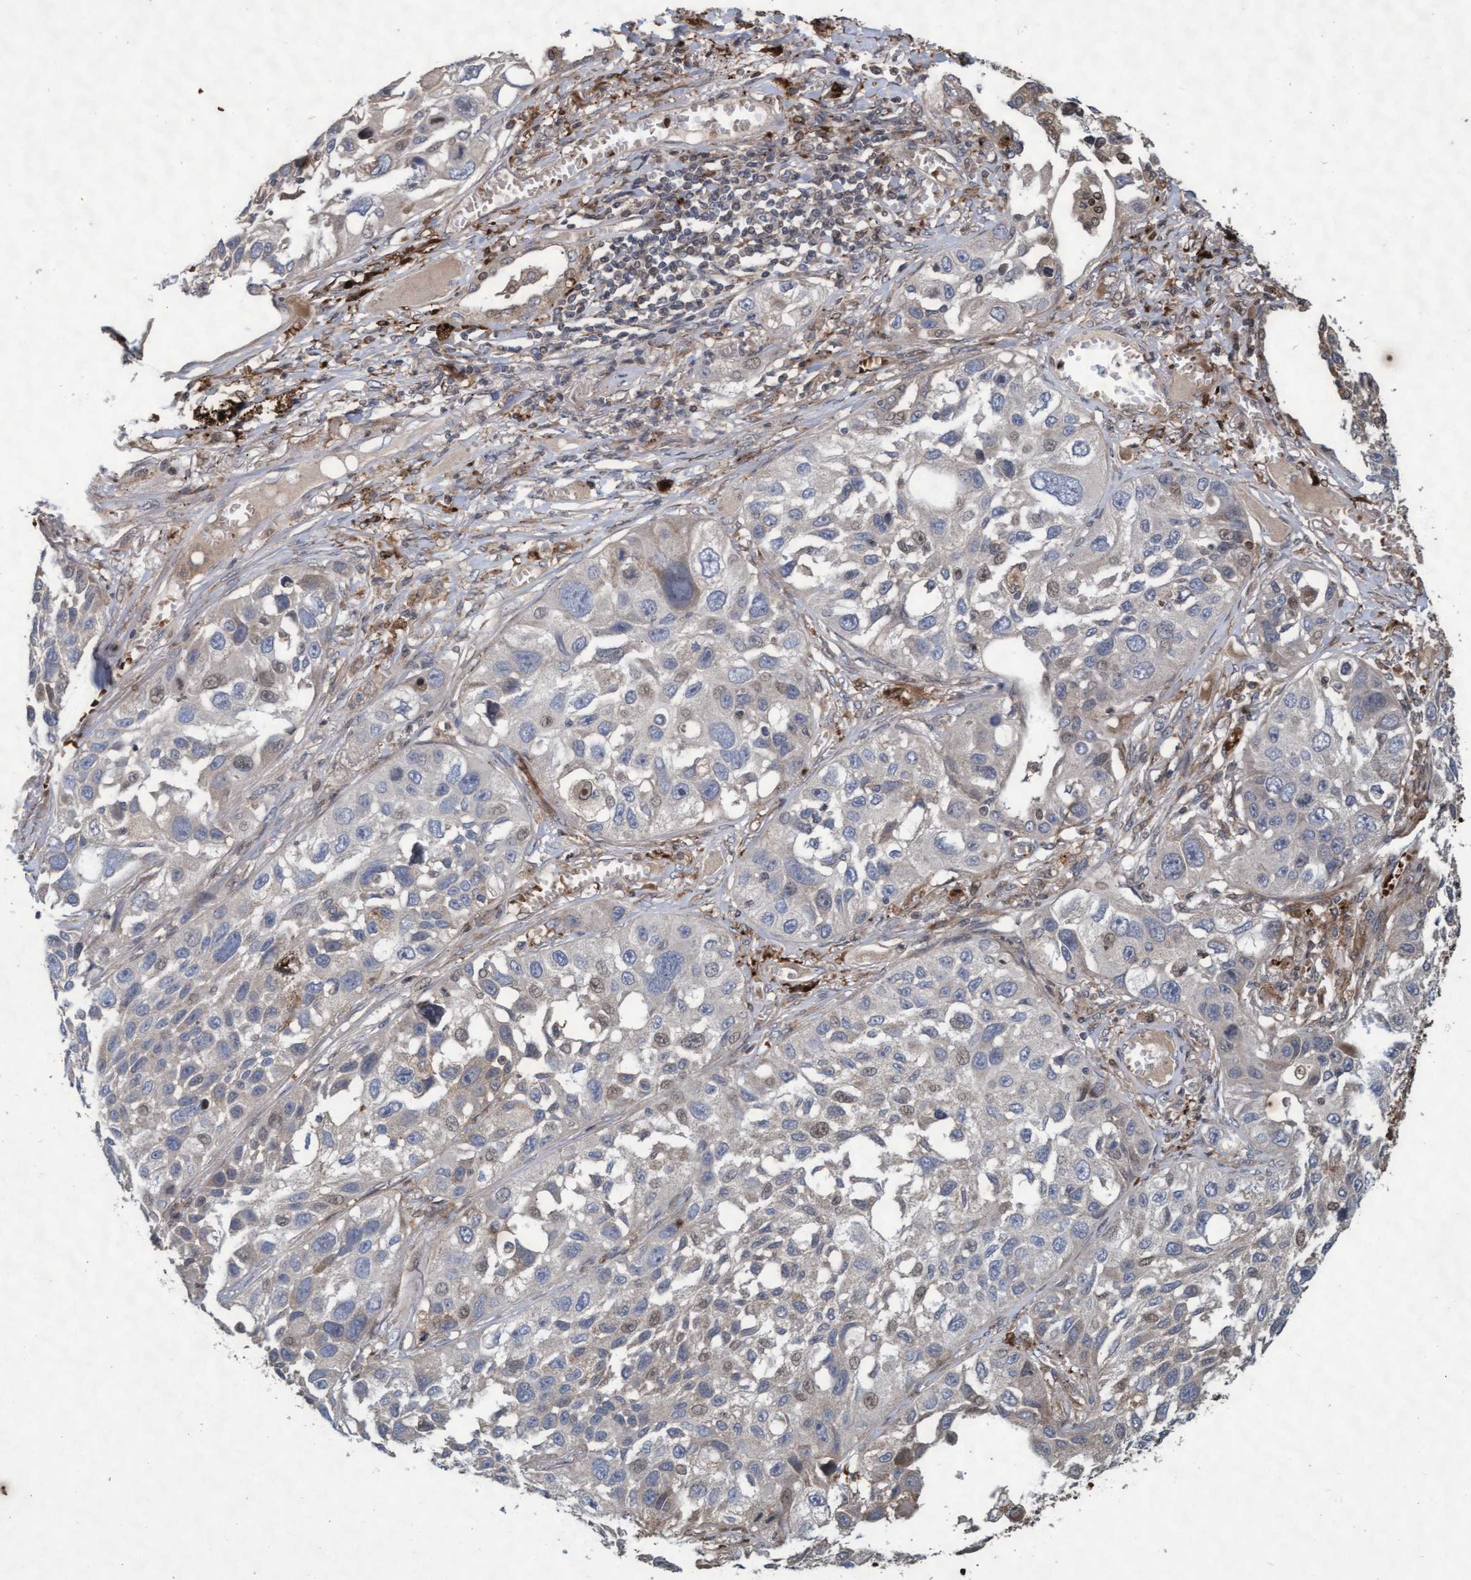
{"staining": {"intensity": "negative", "quantity": "none", "location": "none"}, "tissue": "lung cancer", "cell_type": "Tumor cells", "image_type": "cancer", "snomed": [{"axis": "morphology", "description": "Squamous cell carcinoma, NOS"}, {"axis": "topography", "description": "Lung"}], "caption": "DAB (3,3'-diaminobenzidine) immunohistochemical staining of squamous cell carcinoma (lung) shows no significant expression in tumor cells.", "gene": "KCNC2", "patient": {"sex": "male", "age": 71}}